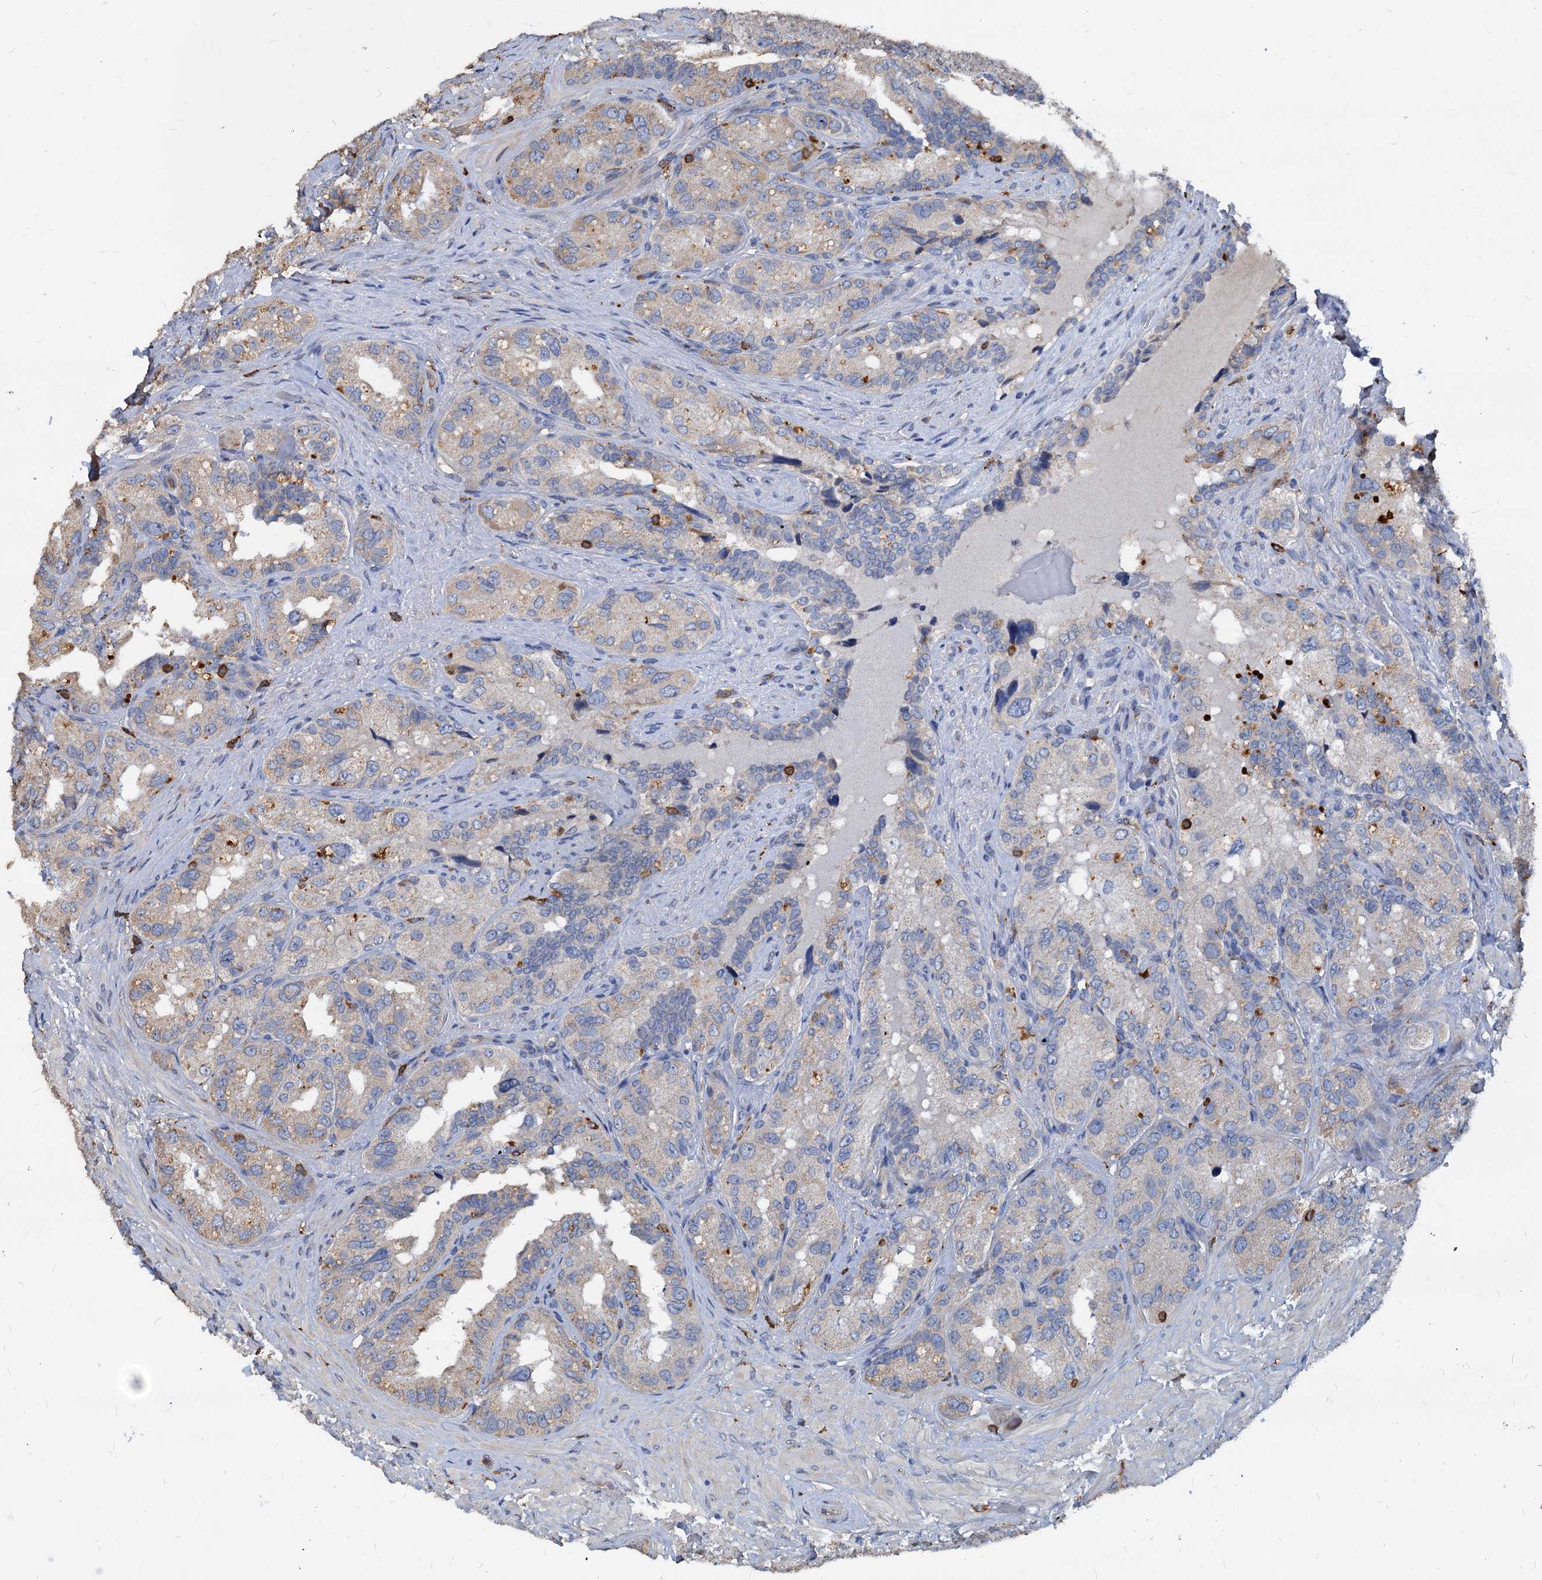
{"staining": {"intensity": "weak", "quantity": "25%-75%", "location": "cytoplasmic/membranous"}, "tissue": "seminal vesicle", "cell_type": "Glandular cells", "image_type": "normal", "snomed": [{"axis": "morphology", "description": "Normal tissue, NOS"}, {"axis": "topography", "description": "Seminal veicle"}, {"axis": "topography", "description": "Peripheral nerve tissue"}], "caption": "Immunohistochemistry (IHC) micrograph of benign human seminal vesicle stained for a protein (brown), which demonstrates low levels of weak cytoplasmic/membranous expression in approximately 25%-75% of glandular cells.", "gene": "LCP2", "patient": {"sex": "male", "age": 67}}